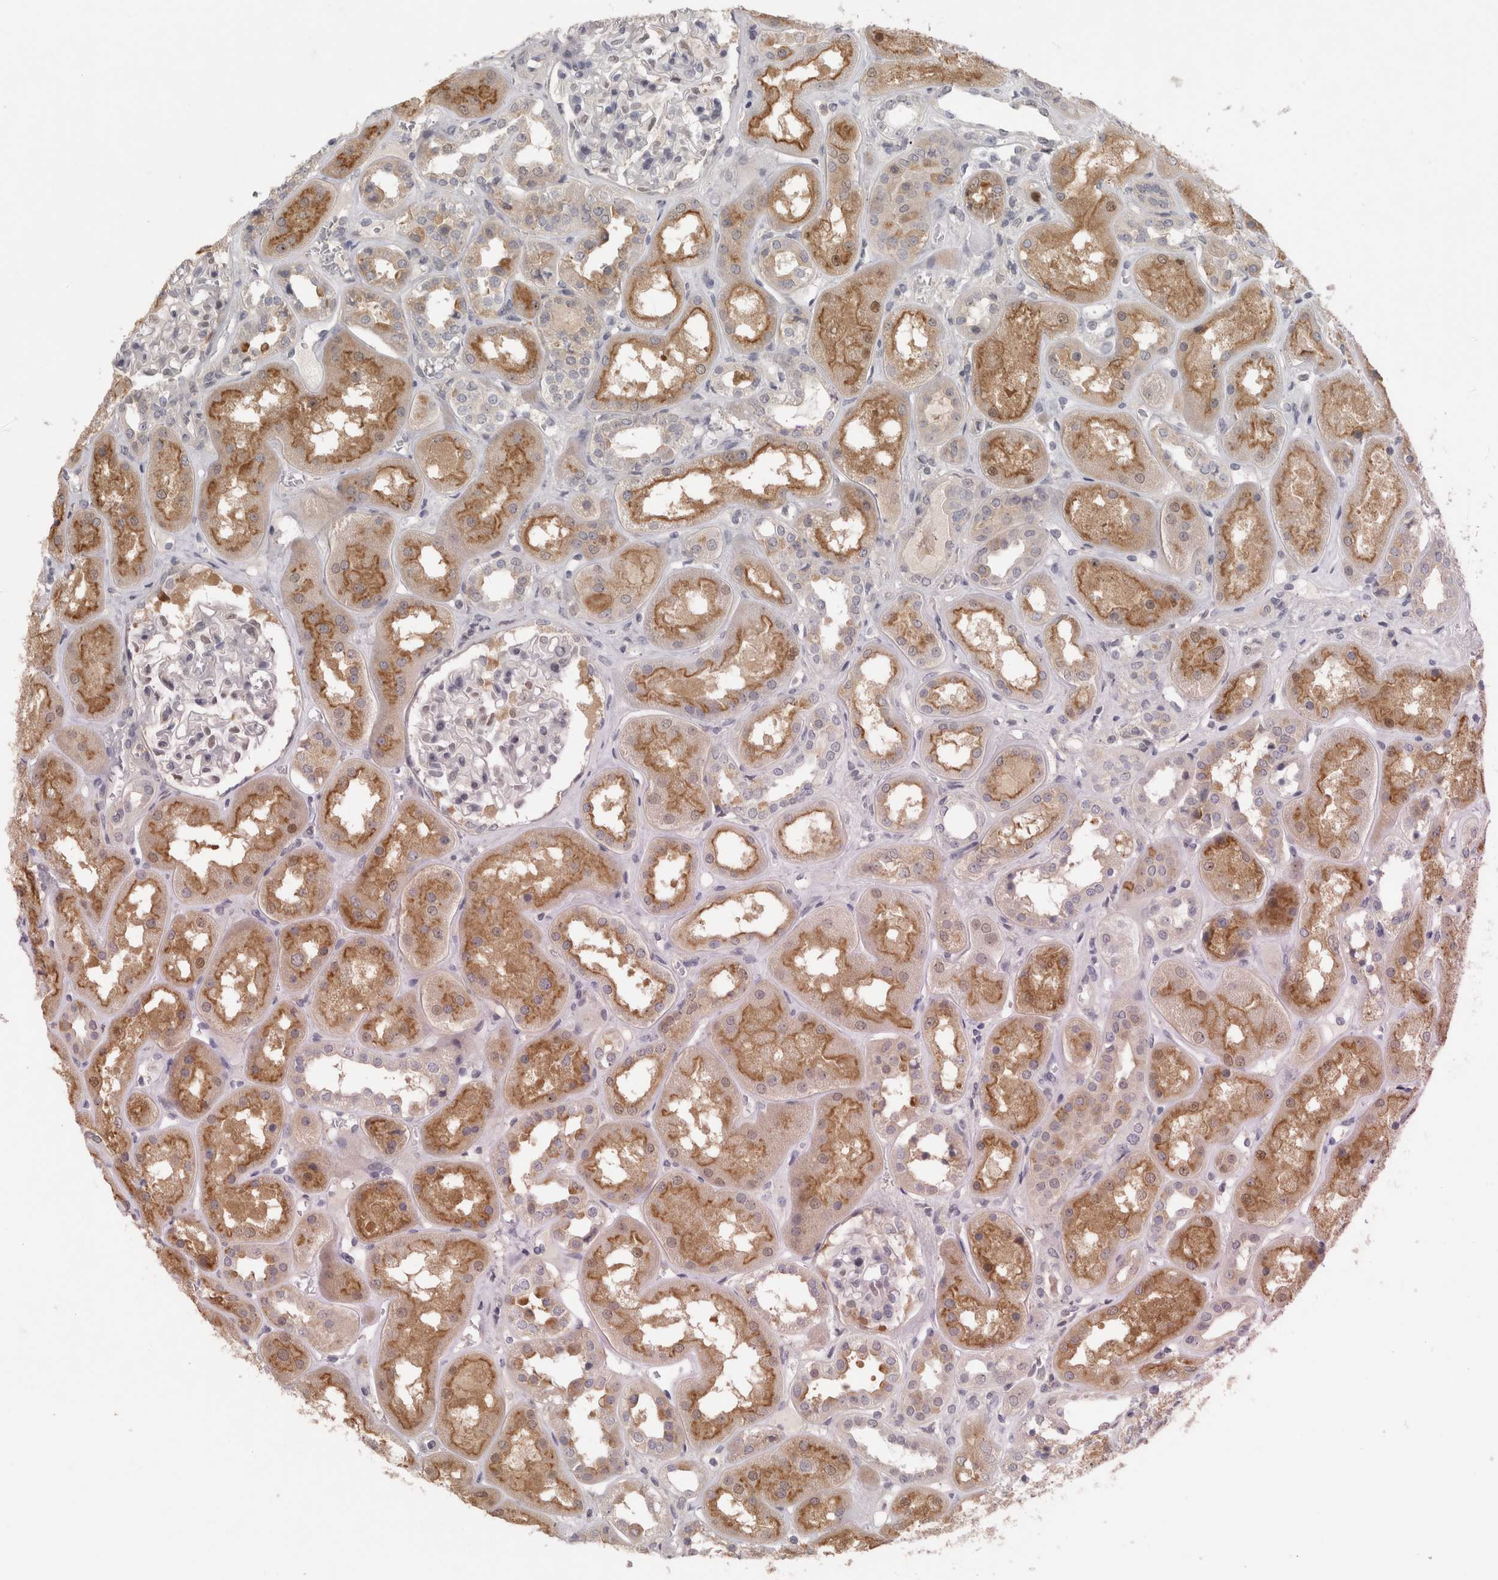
{"staining": {"intensity": "negative", "quantity": "none", "location": "none"}, "tissue": "kidney", "cell_type": "Cells in glomeruli", "image_type": "normal", "snomed": [{"axis": "morphology", "description": "Normal tissue, NOS"}, {"axis": "topography", "description": "Kidney"}], "caption": "Human kidney stained for a protein using IHC exhibits no expression in cells in glomeruli.", "gene": "PIGP", "patient": {"sex": "male", "age": 70}}